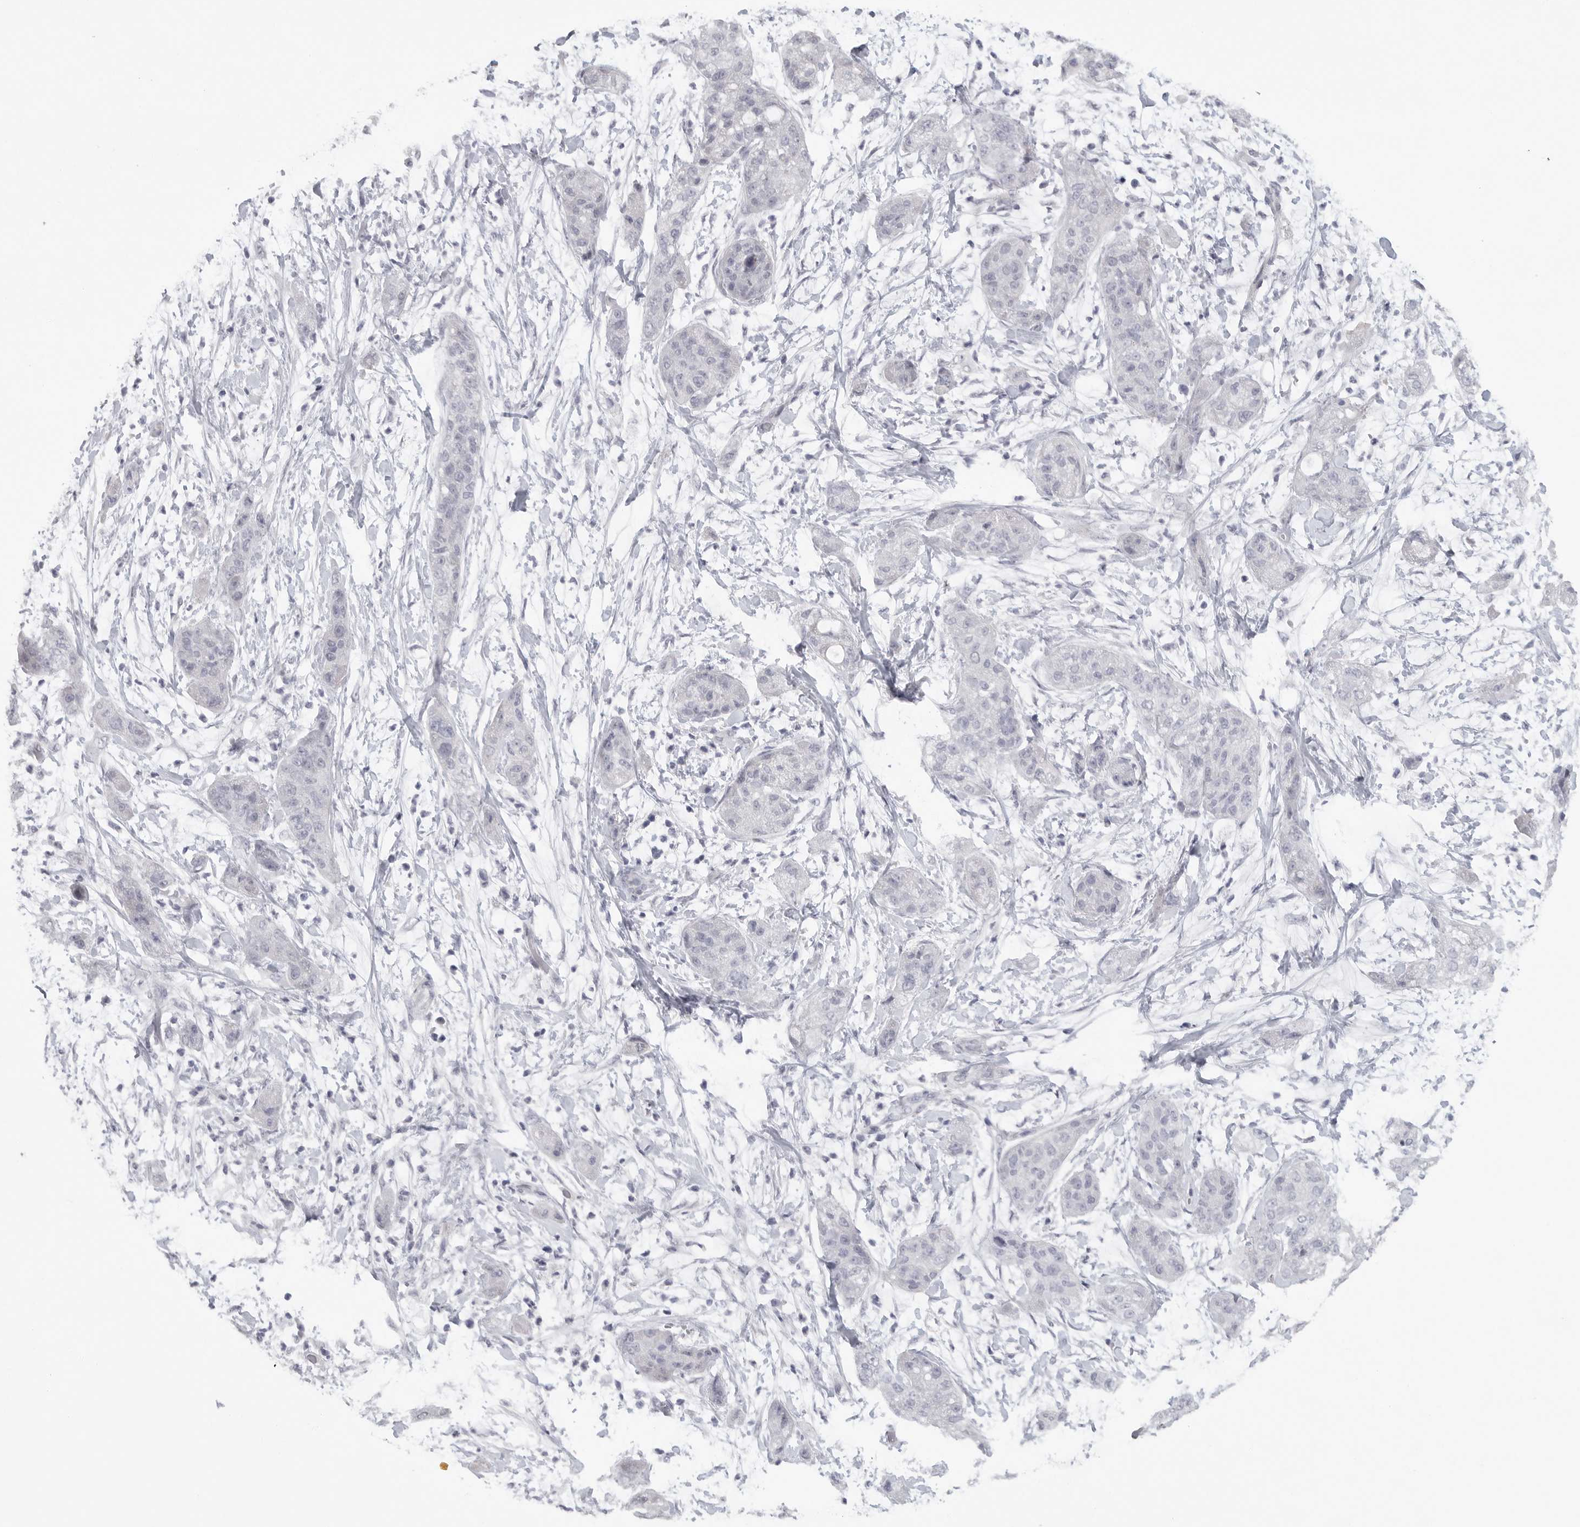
{"staining": {"intensity": "negative", "quantity": "none", "location": "none"}, "tissue": "pancreatic cancer", "cell_type": "Tumor cells", "image_type": "cancer", "snomed": [{"axis": "morphology", "description": "Adenocarcinoma, NOS"}, {"axis": "topography", "description": "Pancreas"}], "caption": "There is no significant expression in tumor cells of pancreatic adenocarcinoma.", "gene": "TNR", "patient": {"sex": "female", "age": 78}}